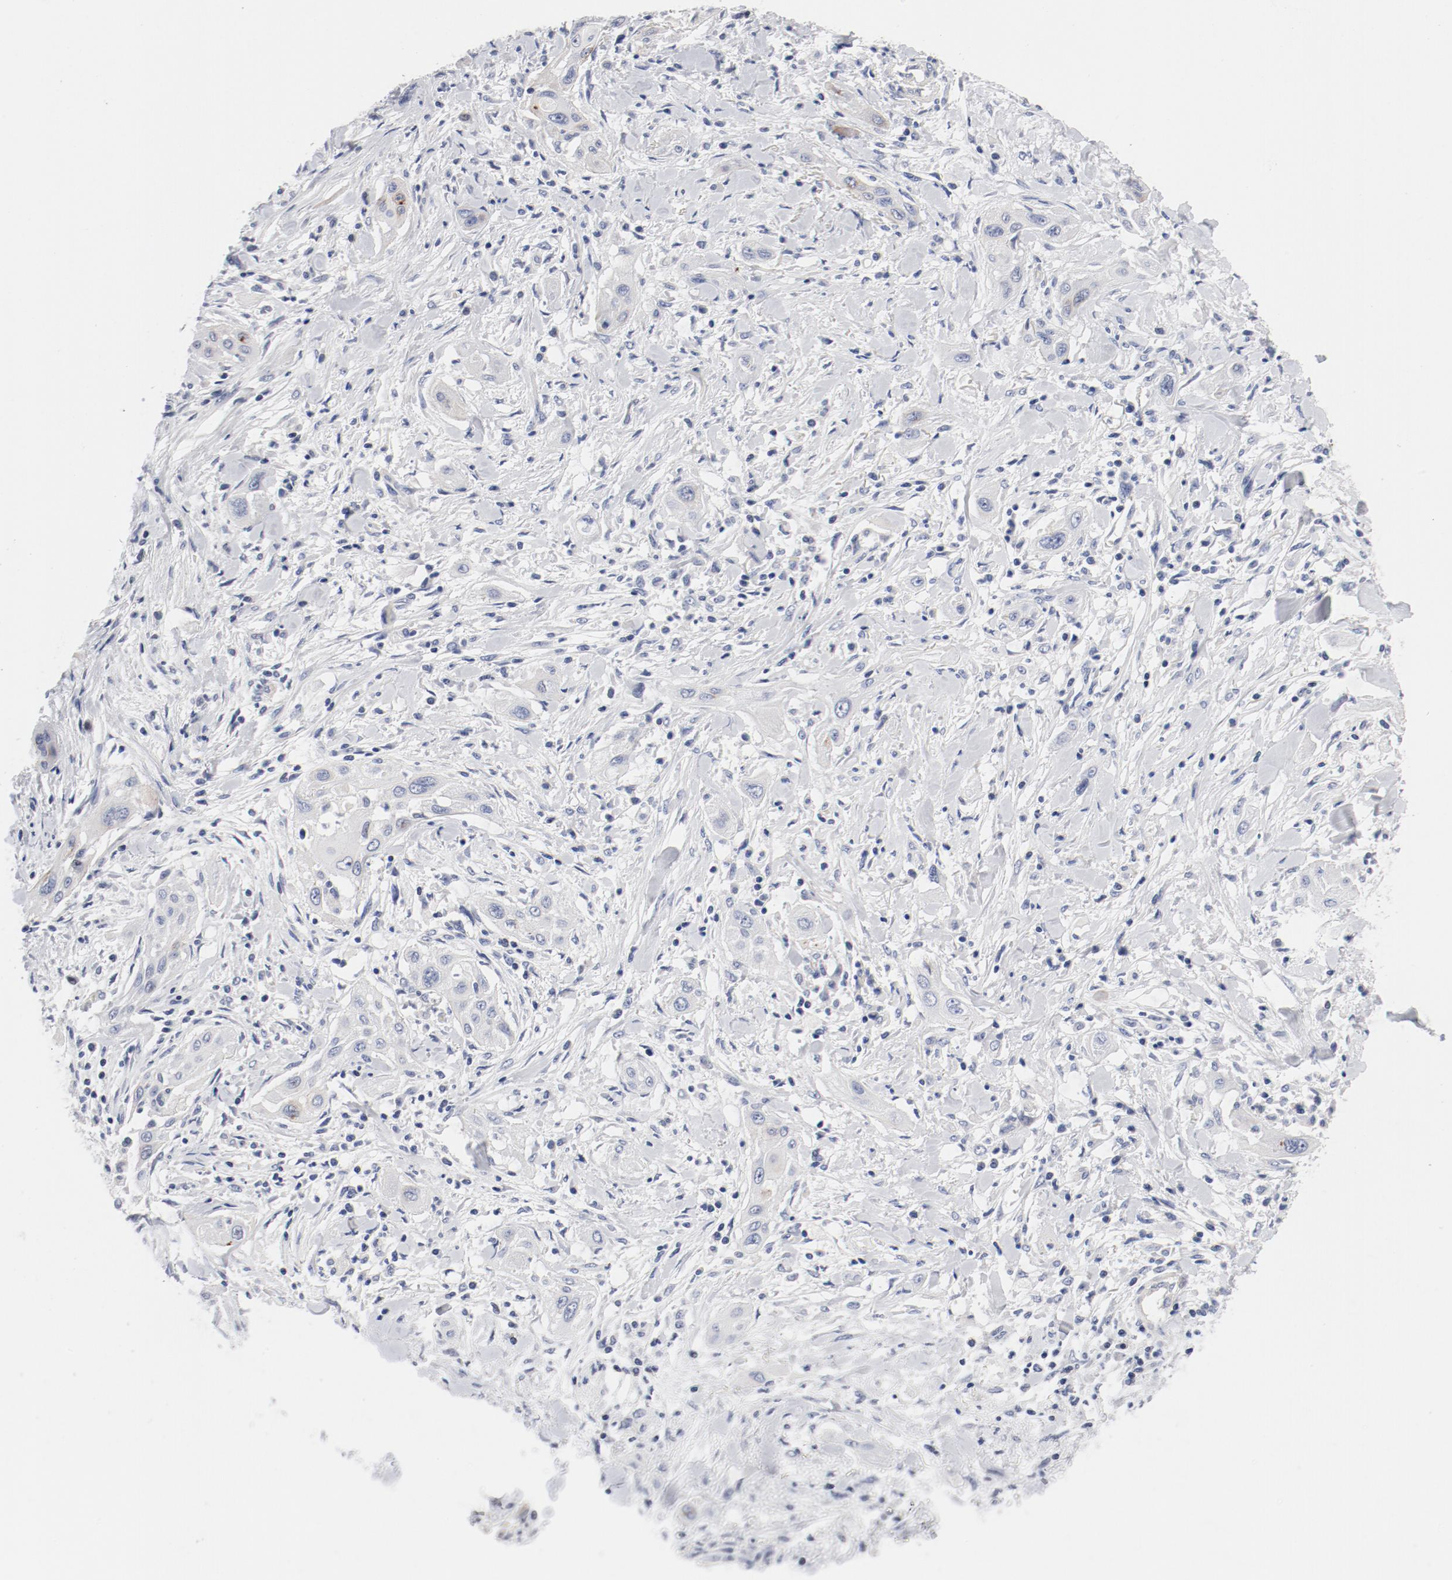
{"staining": {"intensity": "negative", "quantity": "none", "location": "none"}, "tissue": "lung cancer", "cell_type": "Tumor cells", "image_type": "cancer", "snomed": [{"axis": "morphology", "description": "Squamous cell carcinoma, NOS"}, {"axis": "topography", "description": "Lung"}], "caption": "Immunohistochemical staining of lung cancer (squamous cell carcinoma) shows no significant positivity in tumor cells.", "gene": "KCNK13", "patient": {"sex": "female", "age": 47}}